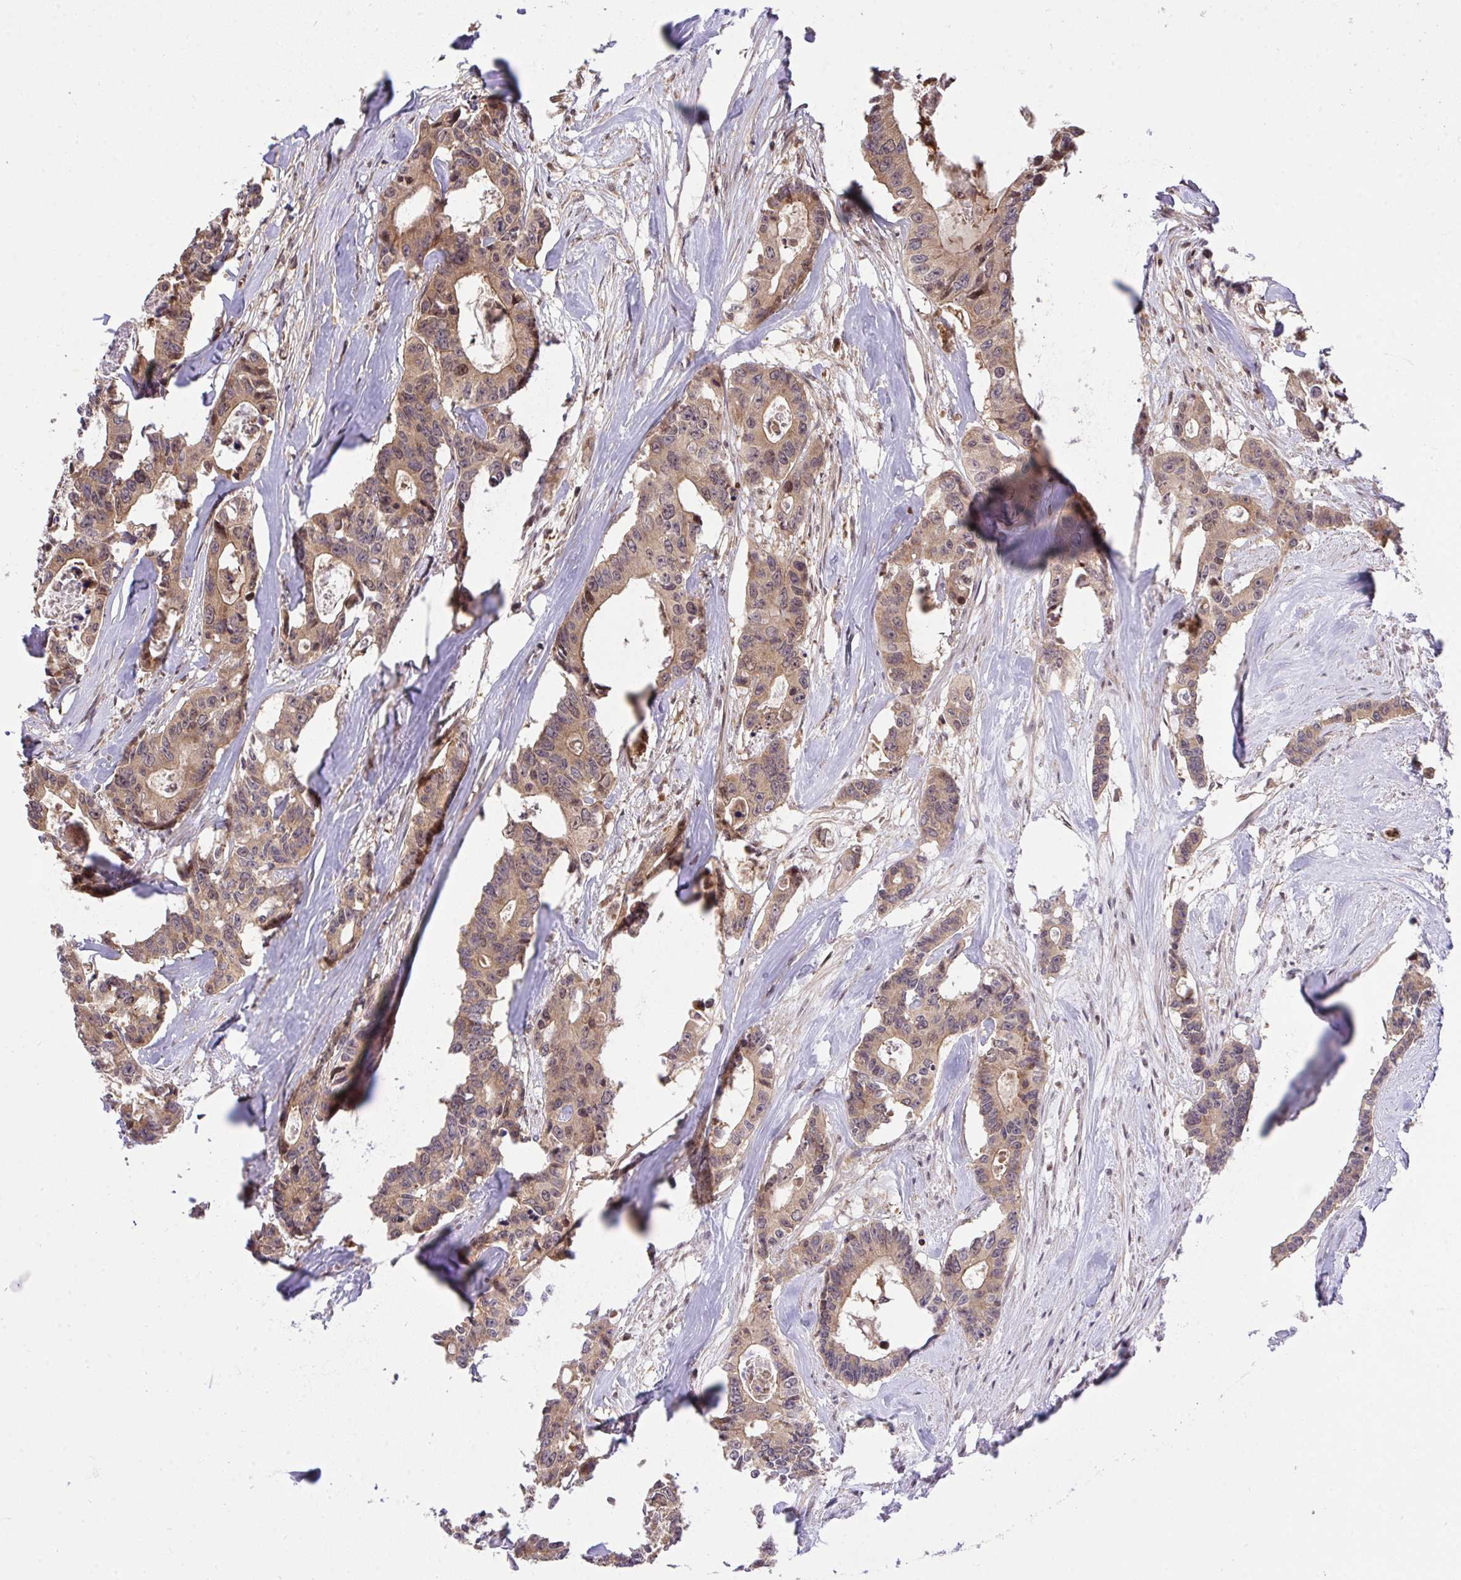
{"staining": {"intensity": "moderate", "quantity": ">75%", "location": "cytoplasmic/membranous"}, "tissue": "colorectal cancer", "cell_type": "Tumor cells", "image_type": "cancer", "snomed": [{"axis": "morphology", "description": "Adenocarcinoma, NOS"}, {"axis": "topography", "description": "Rectum"}], "caption": "Tumor cells reveal medium levels of moderate cytoplasmic/membranous expression in about >75% of cells in adenocarcinoma (colorectal).", "gene": "ERI1", "patient": {"sex": "male", "age": 57}}